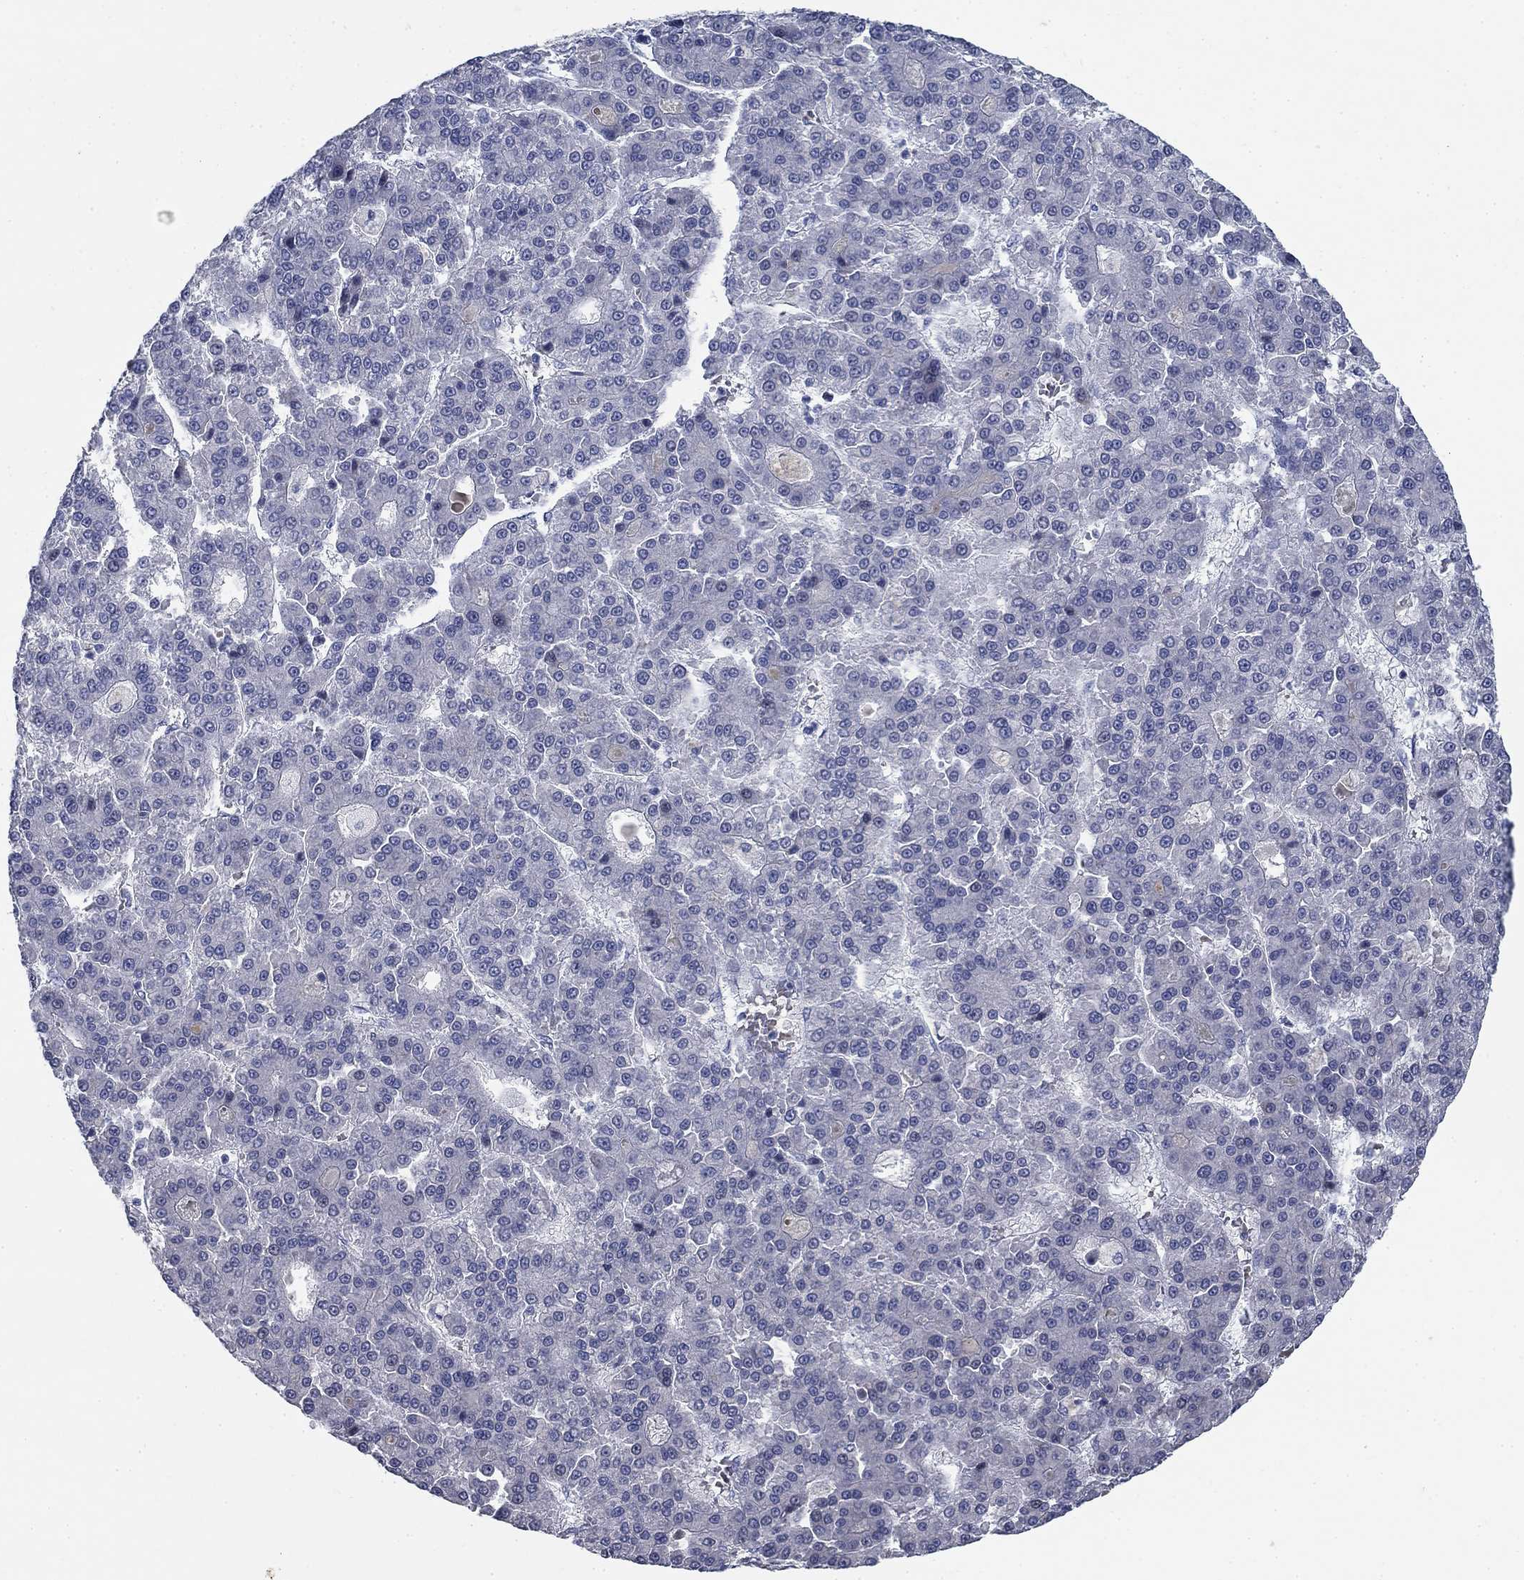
{"staining": {"intensity": "negative", "quantity": "none", "location": "none"}, "tissue": "liver cancer", "cell_type": "Tumor cells", "image_type": "cancer", "snomed": [{"axis": "morphology", "description": "Carcinoma, Hepatocellular, NOS"}, {"axis": "topography", "description": "Liver"}], "caption": "Immunohistochemistry of human hepatocellular carcinoma (liver) demonstrates no staining in tumor cells.", "gene": "DNER", "patient": {"sex": "male", "age": 70}}